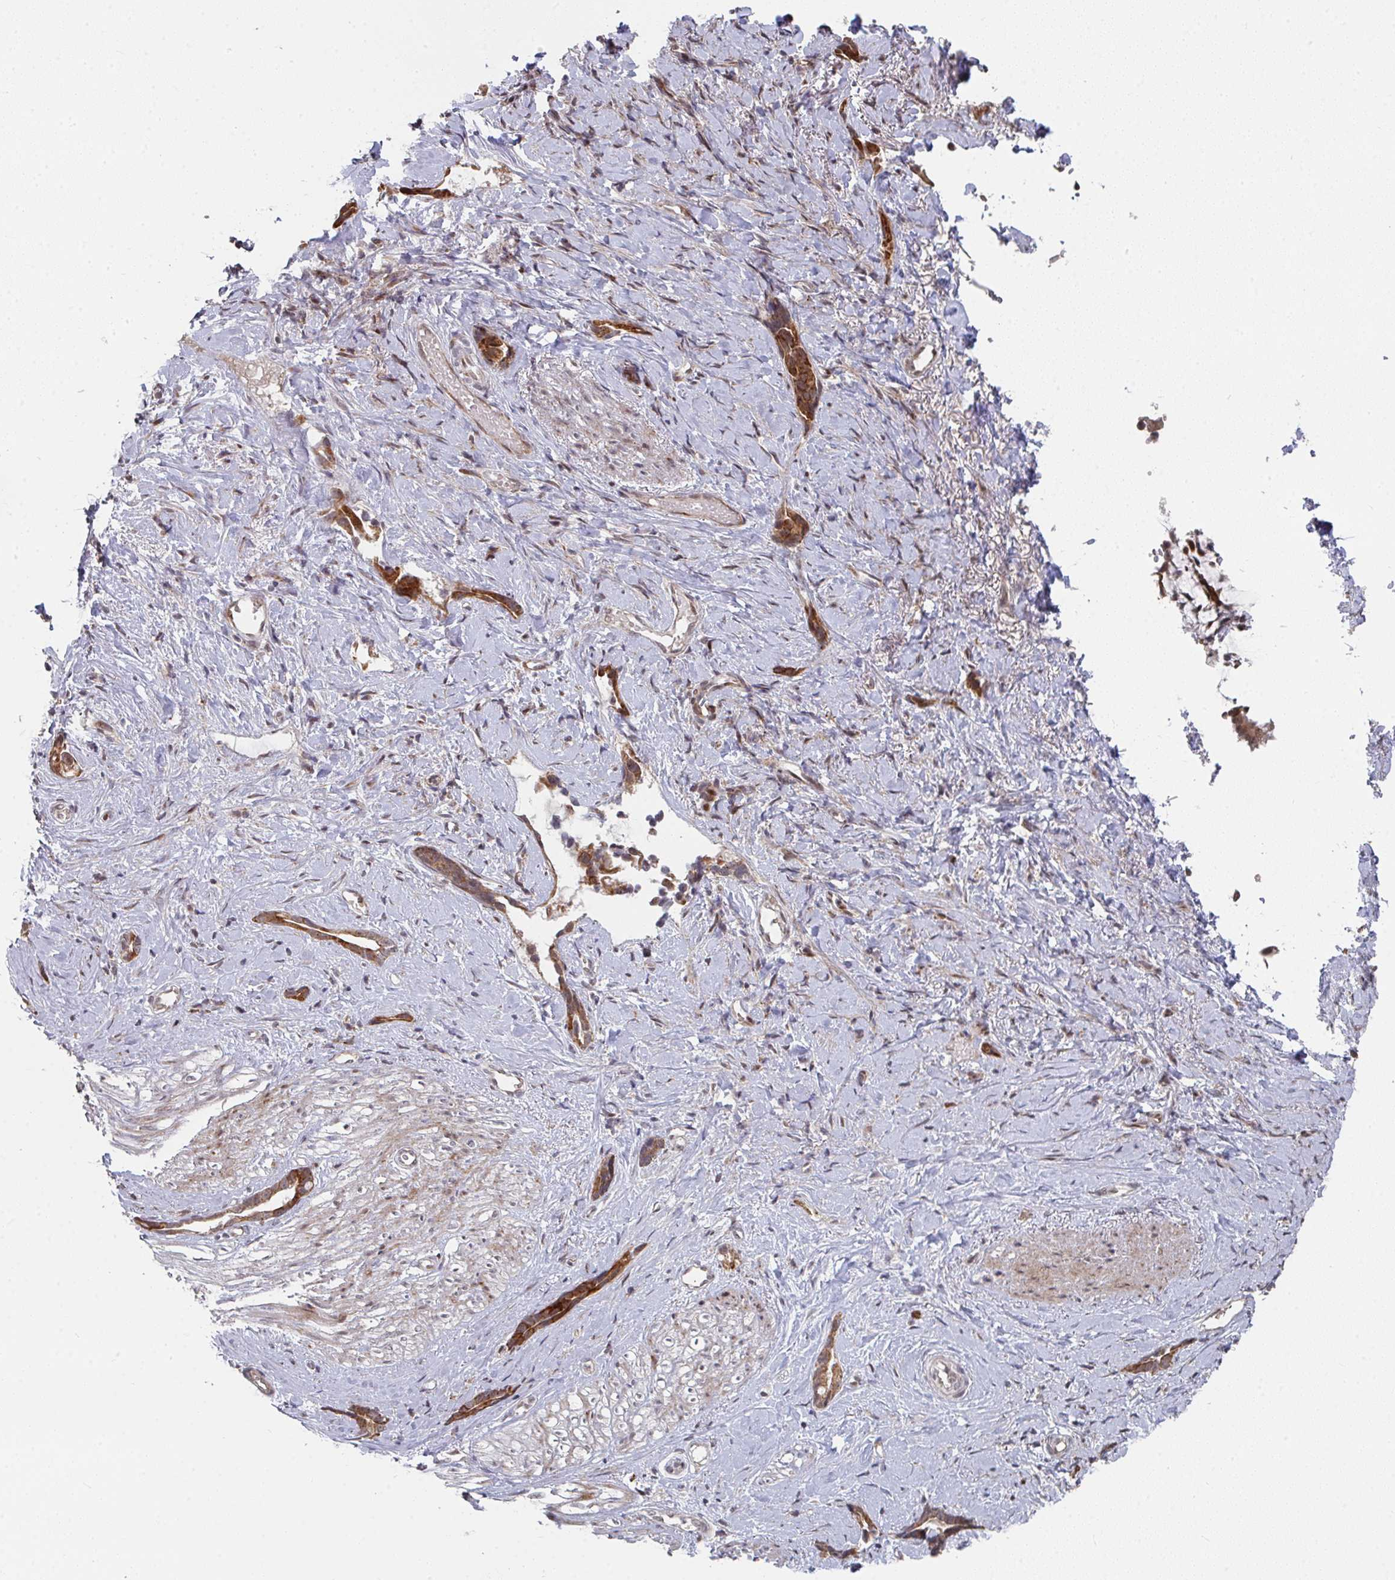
{"staining": {"intensity": "strong", "quantity": ">75%", "location": "cytoplasmic/membranous,nuclear"}, "tissue": "stomach cancer", "cell_type": "Tumor cells", "image_type": "cancer", "snomed": [{"axis": "morphology", "description": "Adenocarcinoma, NOS"}, {"axis": "topography", "description": "Stomach"}], "caption": "Adenocarcinoma (stomach) tissue reveals strong cytoplasmic/membranous and nuclear expression in approximately >75% of tumor cells The protein of interest is shown in brown color, while the nuclei are stained blue.", "gene": "RBBP5", "patient": {"sex": "male", "age": 55}}